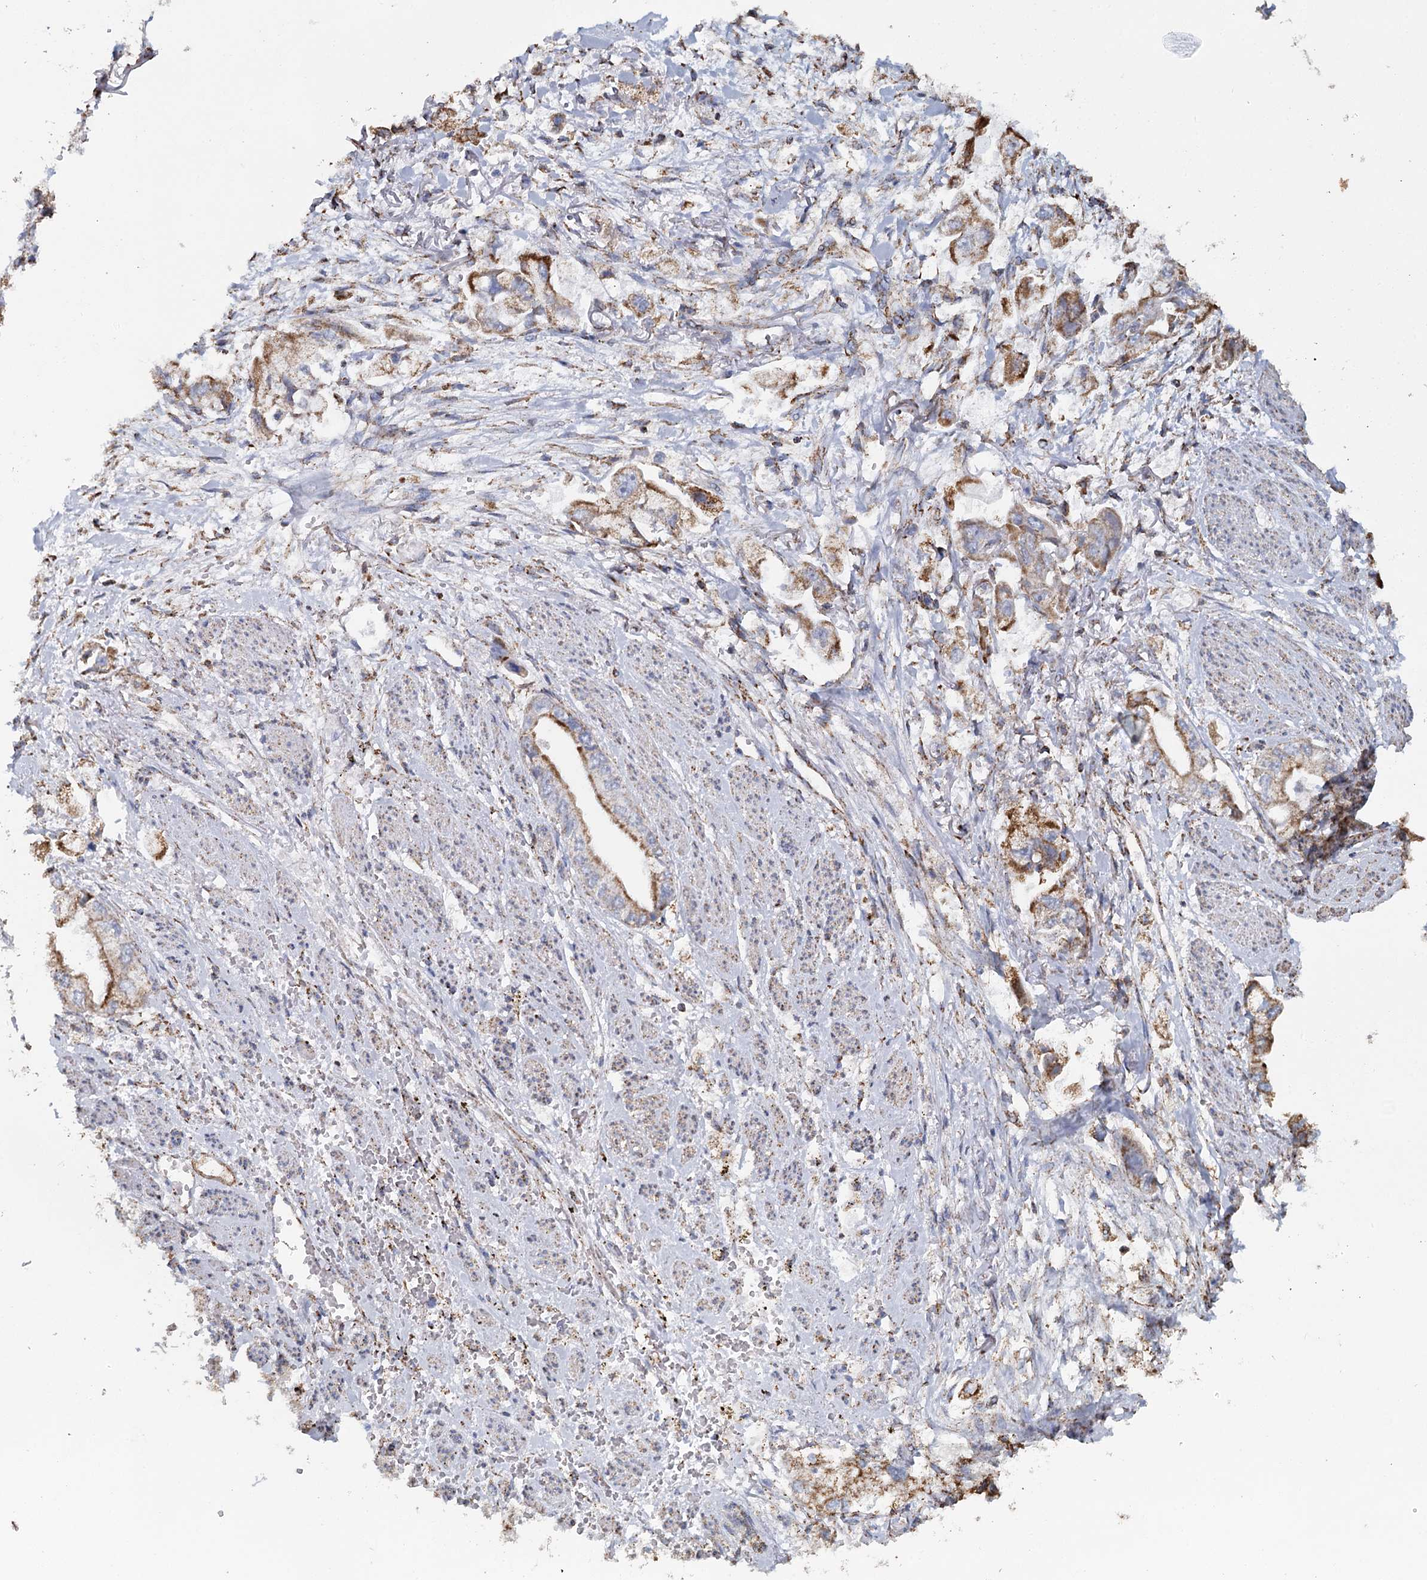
{"staining": {"intensity": "moderate", "quantity": ">75%", "location": "cytoplasmic/membranous"}, "tissue": "stomach cancer", "cell_type": "Tumor cells", "image_type": "cancer", "snomed": [{"axis": "morphology", "description": "Adenocarcinoma, NOS"}, {"axis": "topography", "description": "Stomach"}], "caption": "Moderate cytoplasmic/membranous protein positivity is appreciated in about >75% of tumor cells in stomach cancer. (DAB (3,3'-diaminobenzidine) = brown stain, brightfield microscopy at high magnification).", "gene": "MRPL44", "patient": {"sex": "male", "age": 62}}